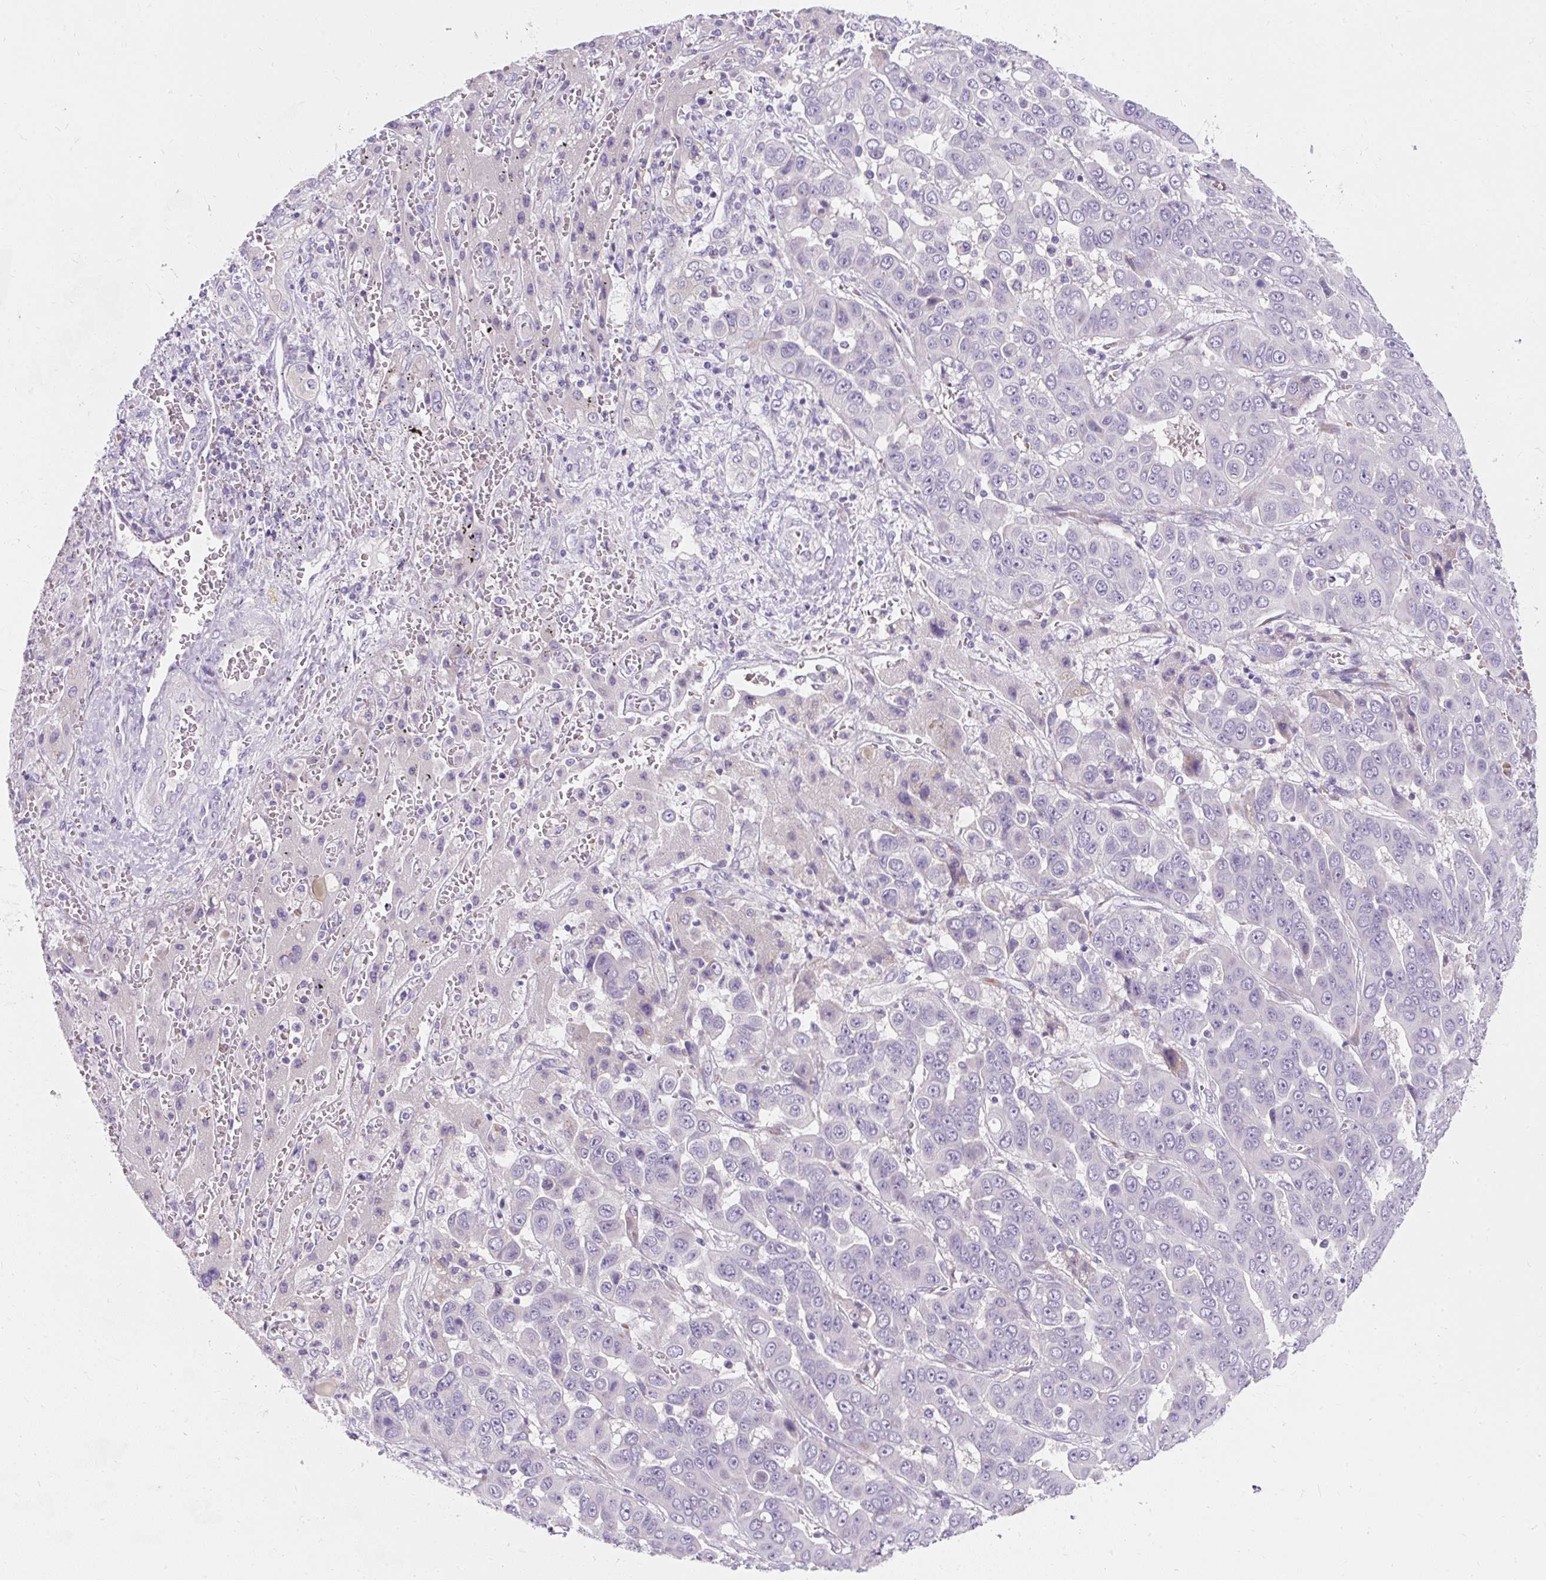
{"staining": {"intensity": "negative", "quantity": "none", "location": "none"}, "tissue": "liver cancer", "cell_type": "Tumor cells", "image_type": "cancer", "snomed": [{"axis": "morphology", "description": "Cholangiocarcinoma"}, {"axis": "topography", "description": "Liver"}], "caption": "An image of liver cancer stained for a protein displays no brown staining in tumor cells. The staining was performed using DAB to visualize the protein expression in brown, while the nuclei were stained in blue with hematoxylin (Magnification: 20x).", "gene": "DTX4", "patient": {"sex": "female", "age": 52}}